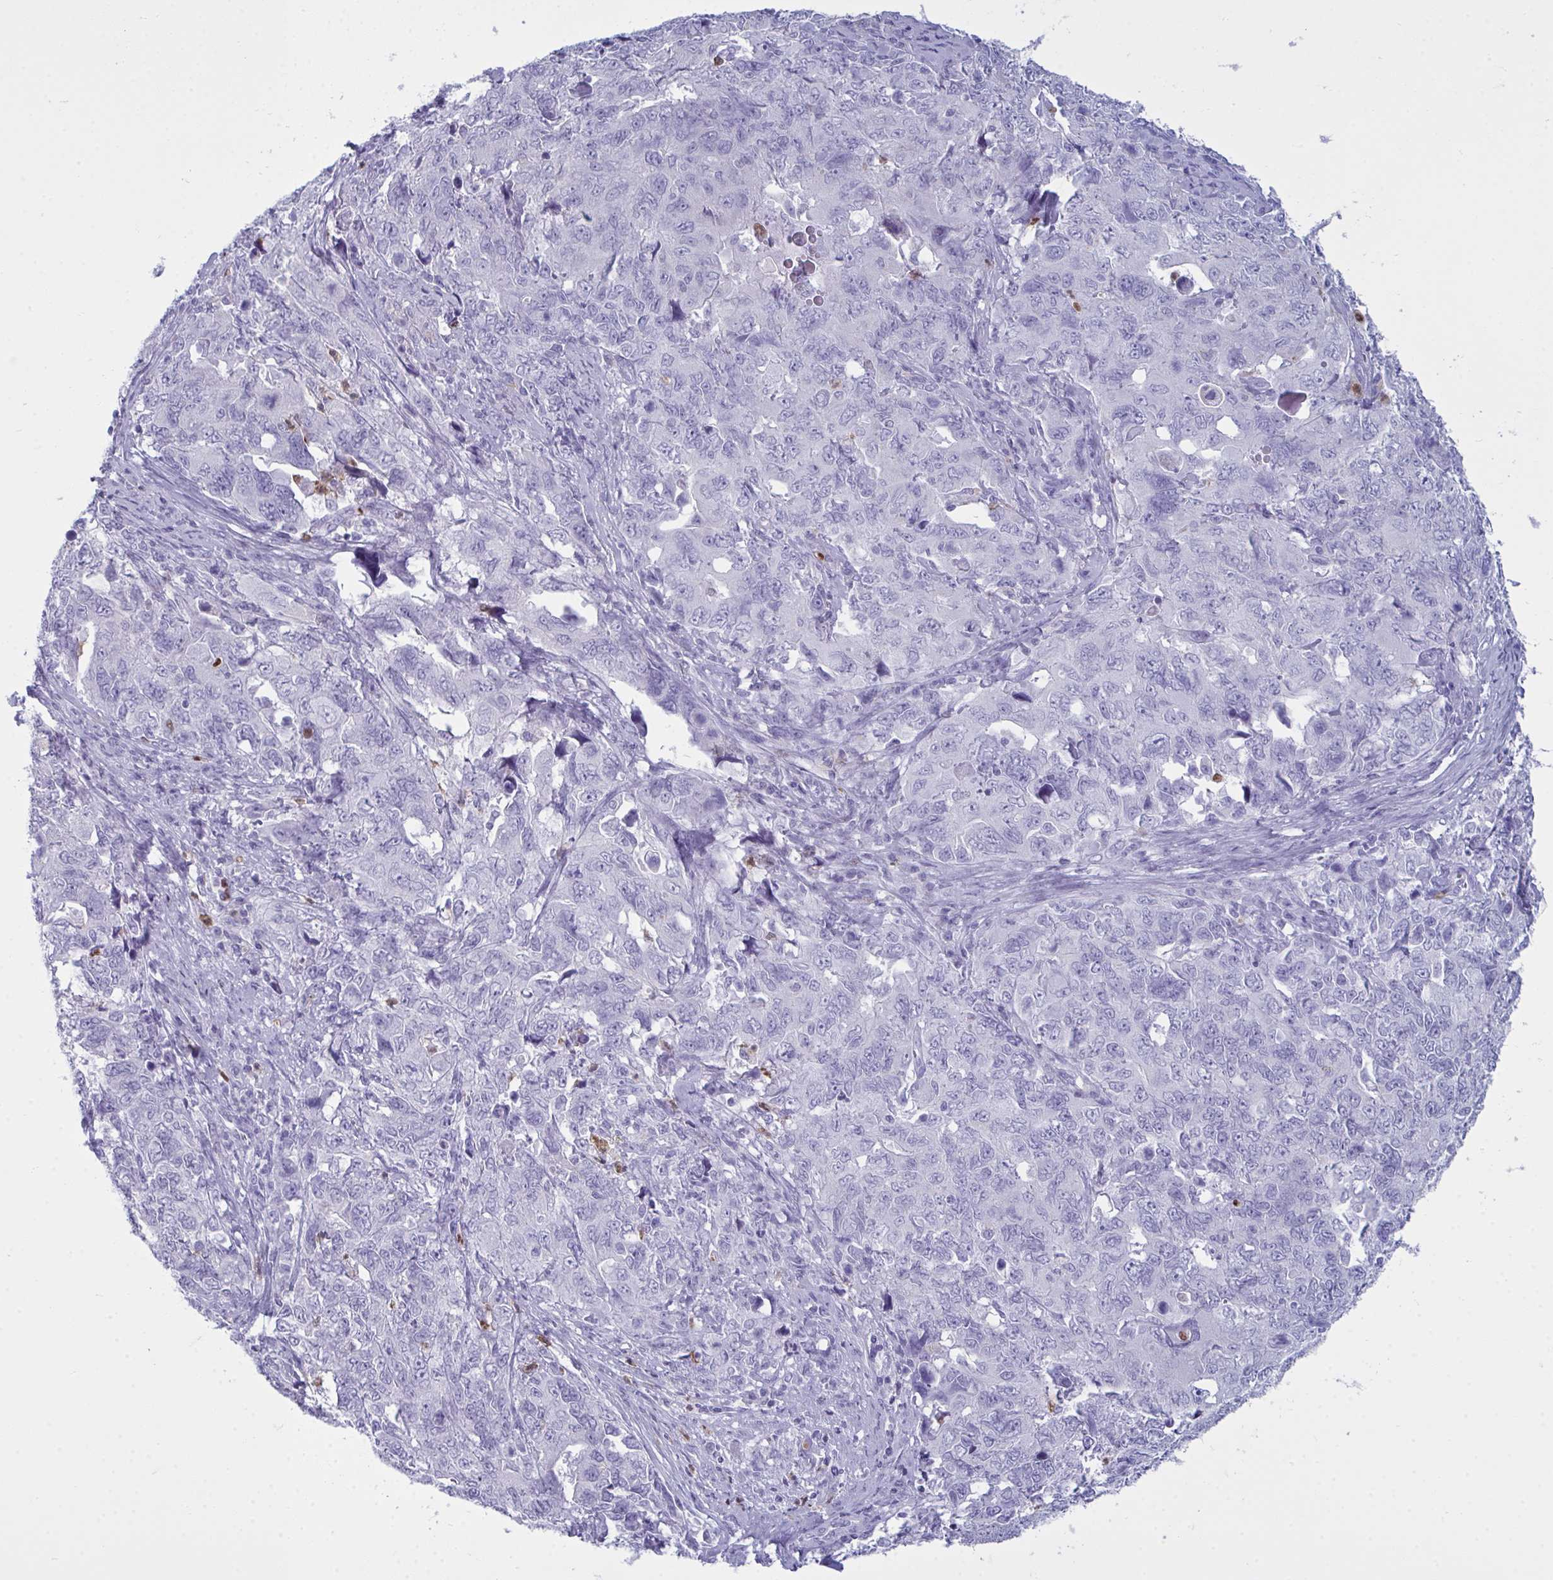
{"staining": {"intensity": "negative", "quantity": "none", "location": "none"}, "tissue": "cervical cancer", "cell_type": "Tumor cells", "image_type": "cancer", "snomed": [{"axis": "morphology", "description": "Adenocarcinoma, NOS"}, {"axis": "topography", "description": "Cervix"}], "caption": "The image exhibits no staining of tumor cells in adenocarcinoma (cervical). (DAB immunohistochemistry (IHC) with hematoxylin counter stain).", "gene": "SERPINB10", "patient": {"sex": "female", "age": 63}}